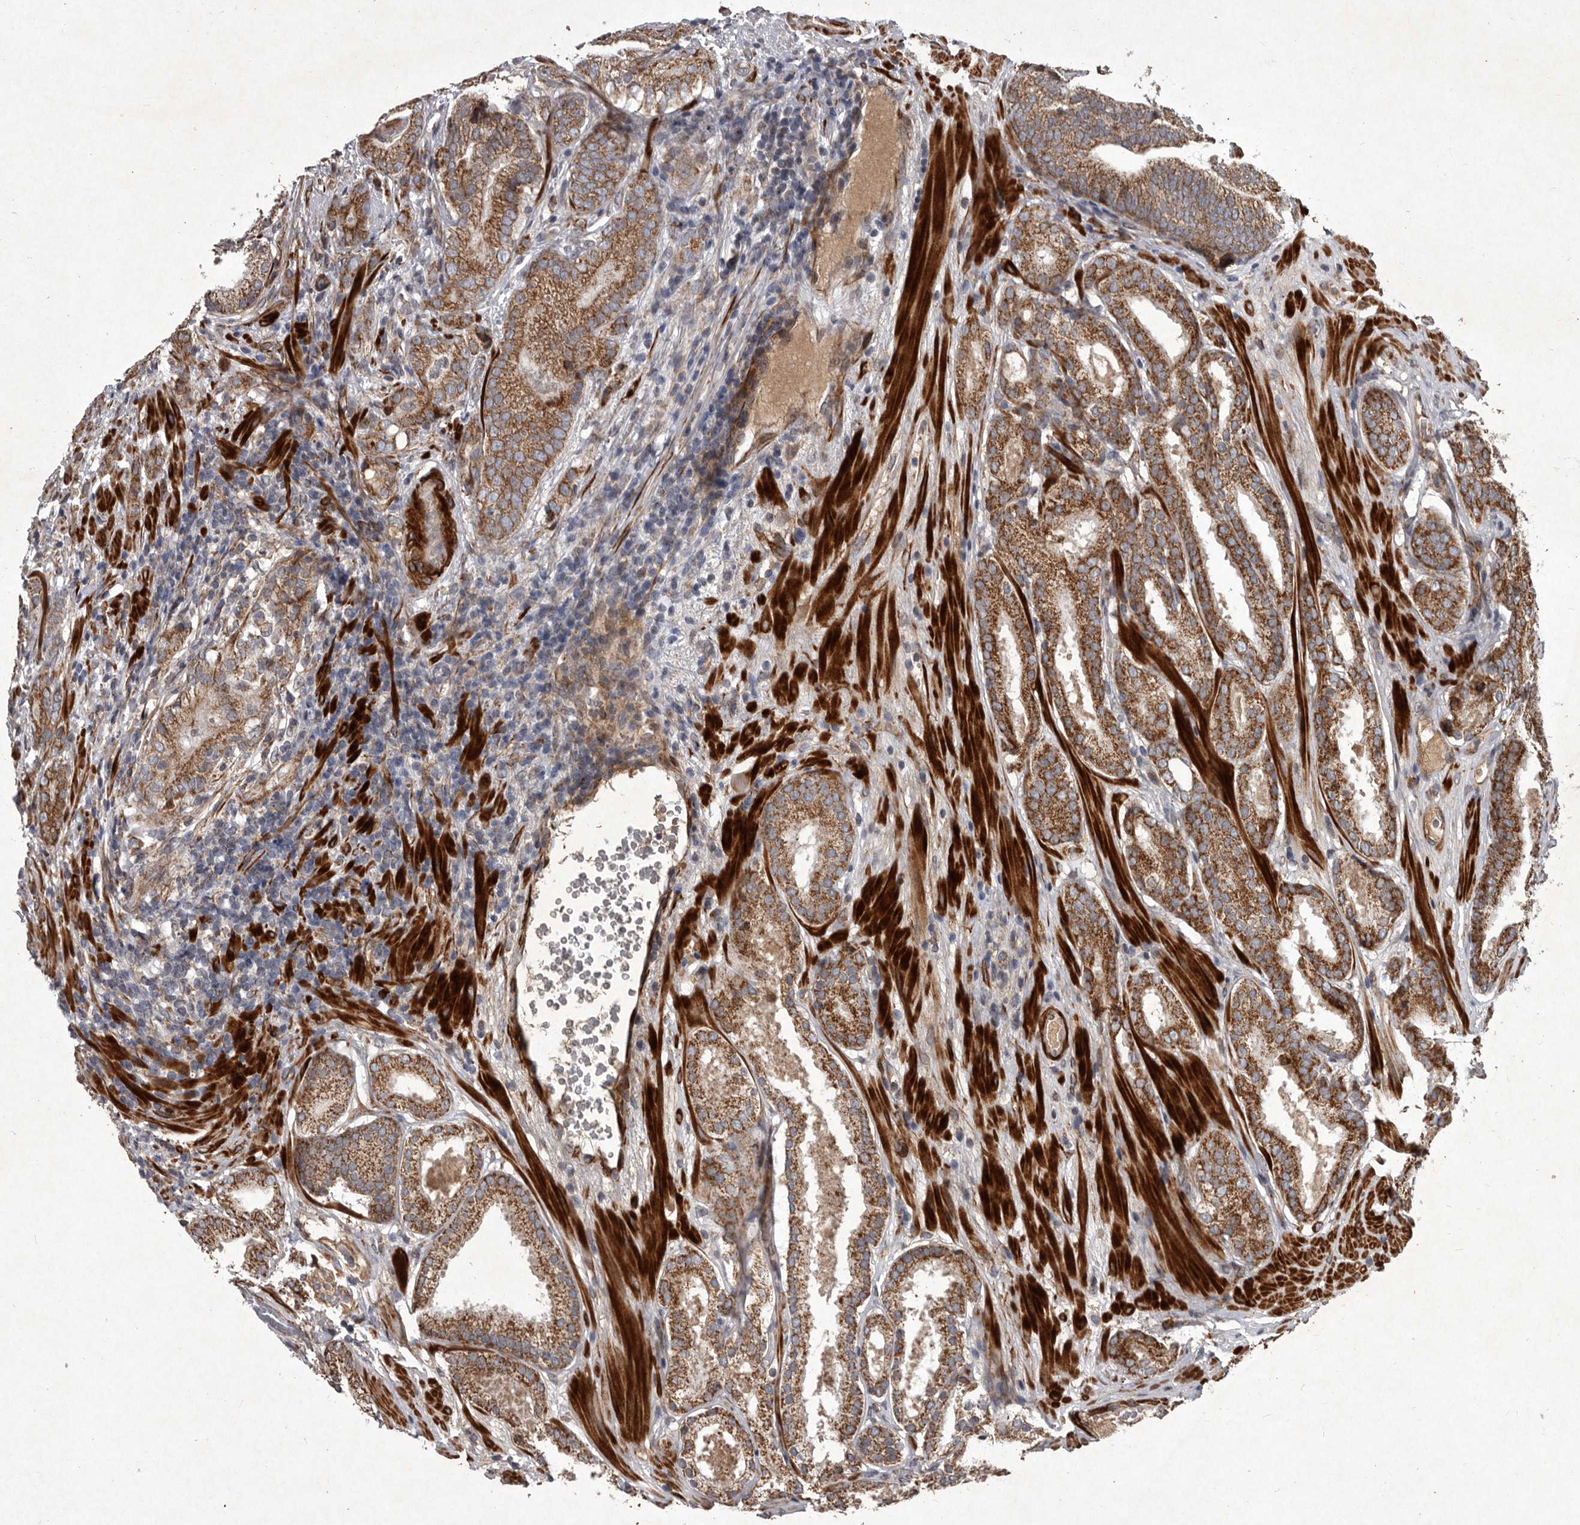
{"staining": {"intensity": "moderate", "quantity": ">75%", "location": "cytoplasmic/membranous"}, "tissue": "prostate cancer", "cell_type": "Tumor cells", "image_type": "cancer", "snomed": [{"axis": "morphology", "description": "Adenocarcinoma, High grade"}, {"axis": "topography", "description": "Prostate"}], "caption": "Prostate cancer (high-grade adenocarcinoma) was stained to show a protein in brown. There is medium levels of moderate cytoplasmic/membranous expression in about >75% of tumor cells.", "gene": "MRPS15", "patient": {"sex": "male", "age": 57}}